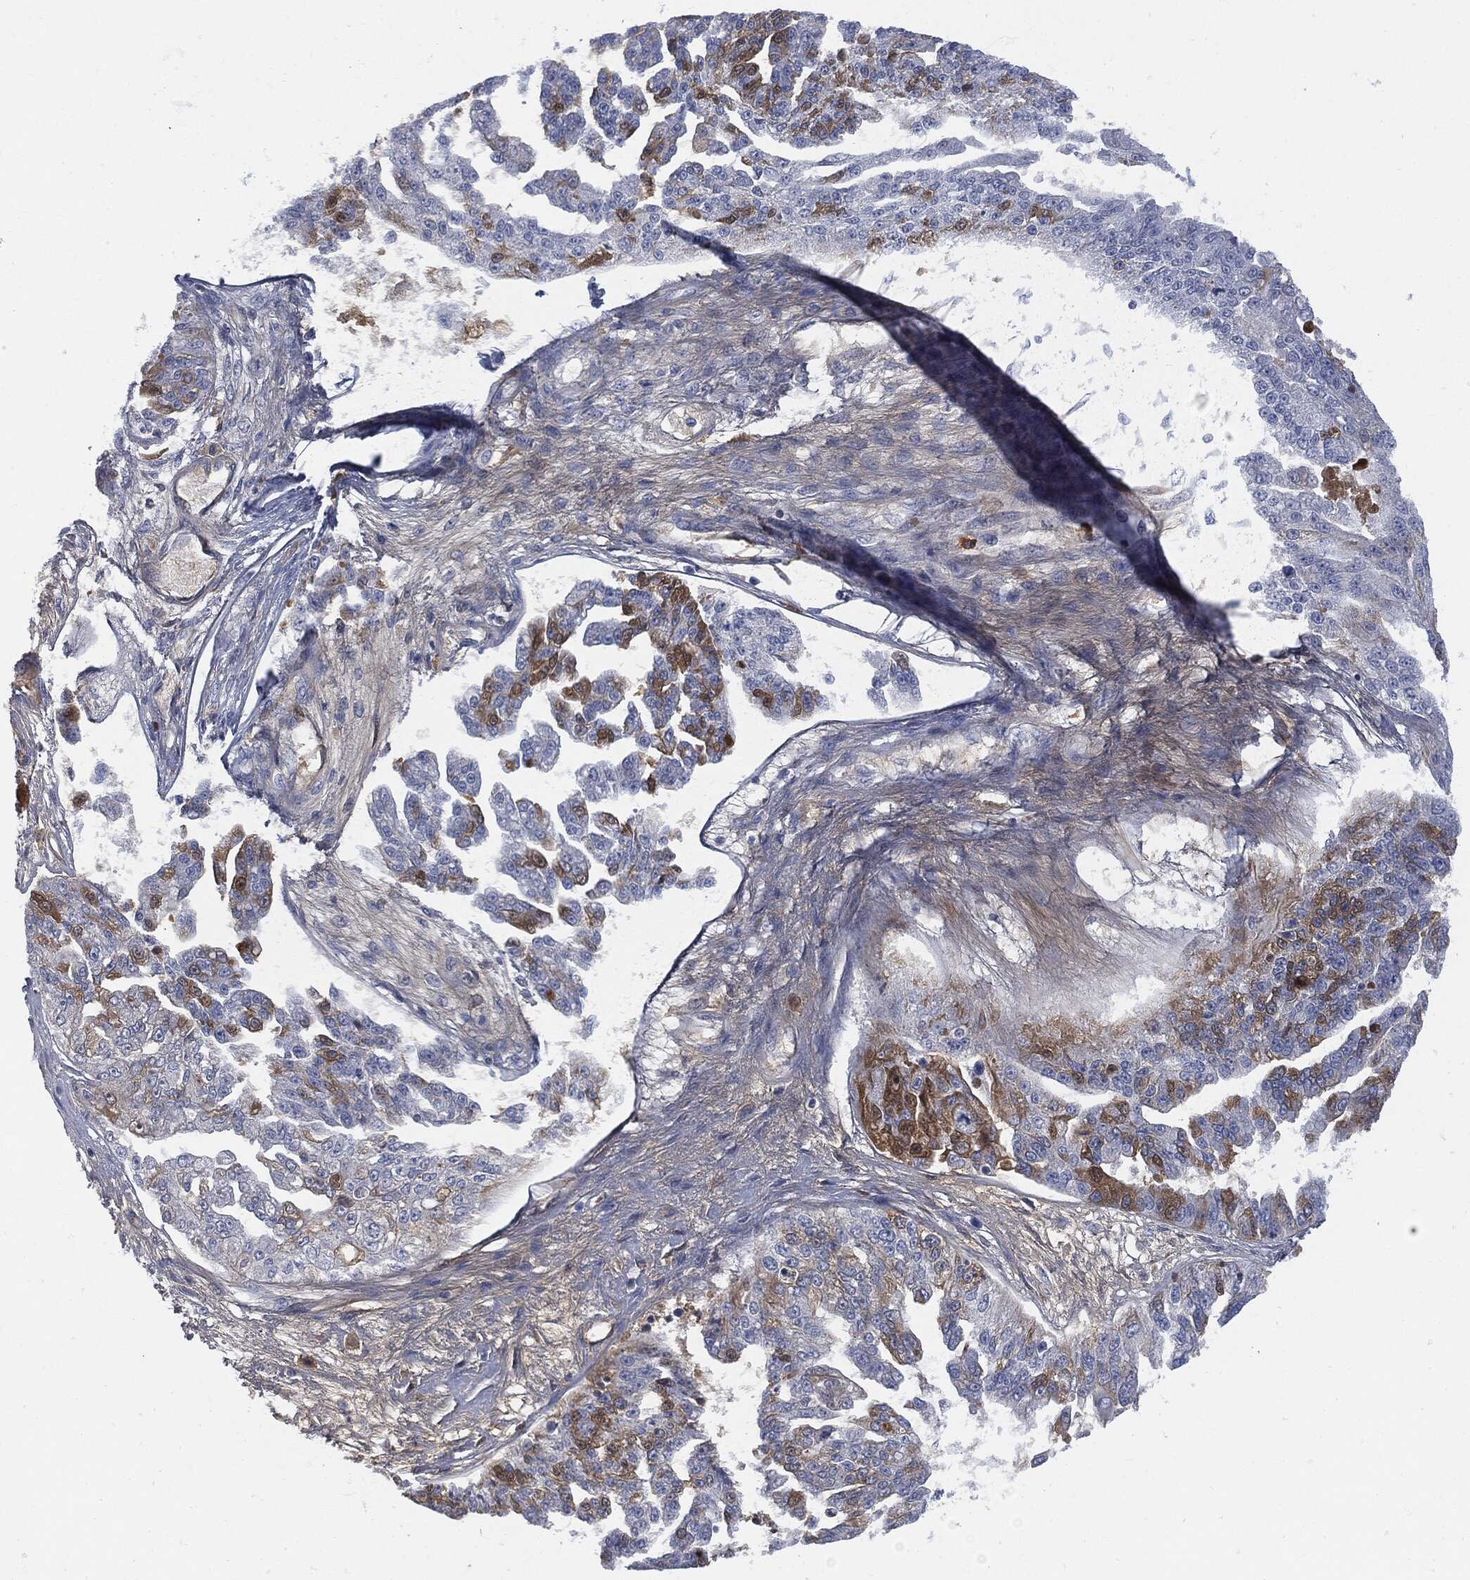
{"staining": {"intensity": "moderate", "quantity": "<25%", "location": "cytoplasmic/membranous"}, "tissue": "ovarian cancer", "cell_type": "Tumor cells", "image_type": "cancer", "snomed": [{"axis": "morphology", "description": "Cystadenocarcinoma, serous, NOS"}, {"axis": "topography", "description": "Ovary"}], "caption": "This histopathology image exhibits serous cystadenocarcinoma (ovarian) stained with immunohistochemistry to label a protein in brown. The cytoplasmic/membranous of tumor cells show moderate positivity for the protein. Nuclei are counter-stained blue.", "gene": "BTK", "patient": {"sex": "female", "age": 58}}